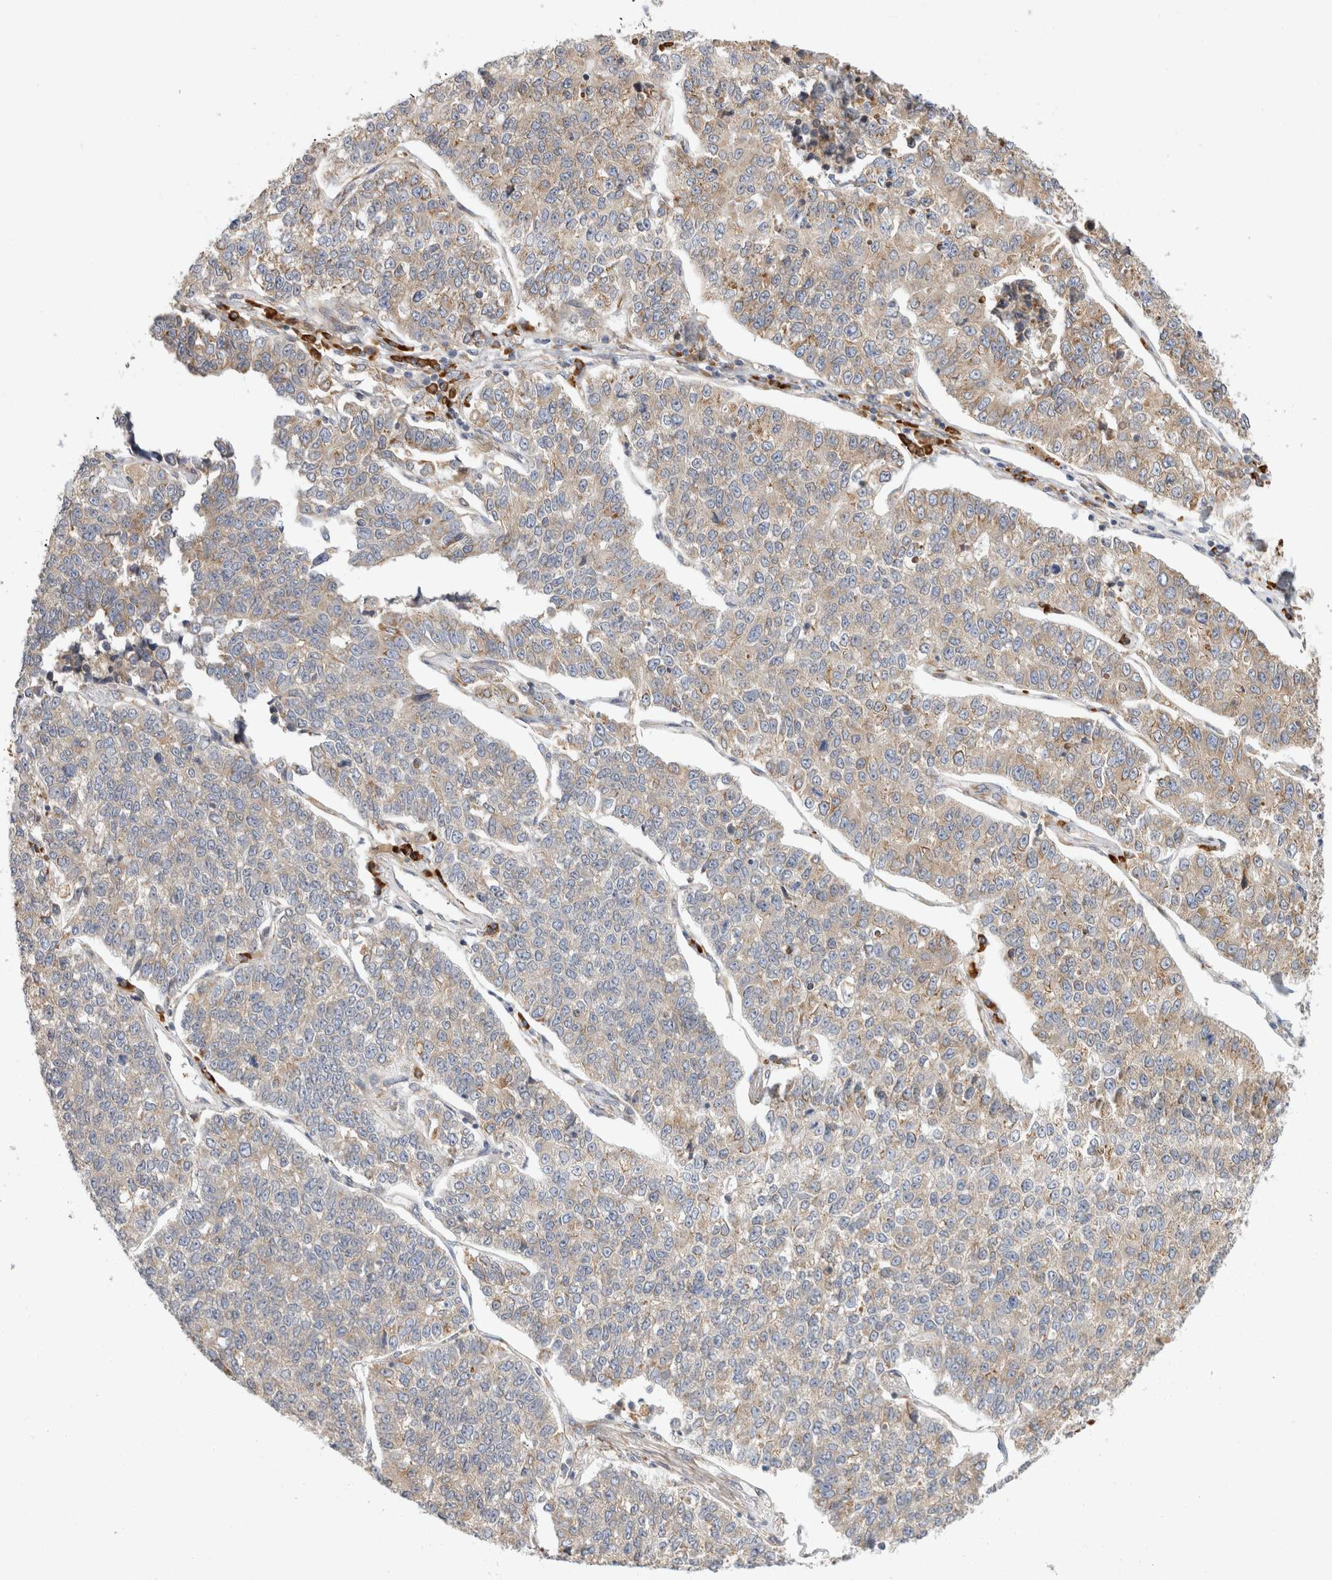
{"staining": {"intensity": "weak", "quantity": "25%-75%", "location": "cytoplasmic/membranous"}, "tissue": "lung cancer", "cell_type": "Tumor cells", "image_type": "cancer", "snomed": [{"axis": "morphology", "description": "Adenocarcinoma, NOS"}, {"axis": "topography", "description": "Lung"}], "caption": "Immunohistochemical staining of adenocarcinoma (lung) demonstrates low levels of weak cytoplasmic/membranous staining in approximately 25%-75% of tumor cells.", "gene": "RPN2", "patient": {"sex": "male", "age": 49}}